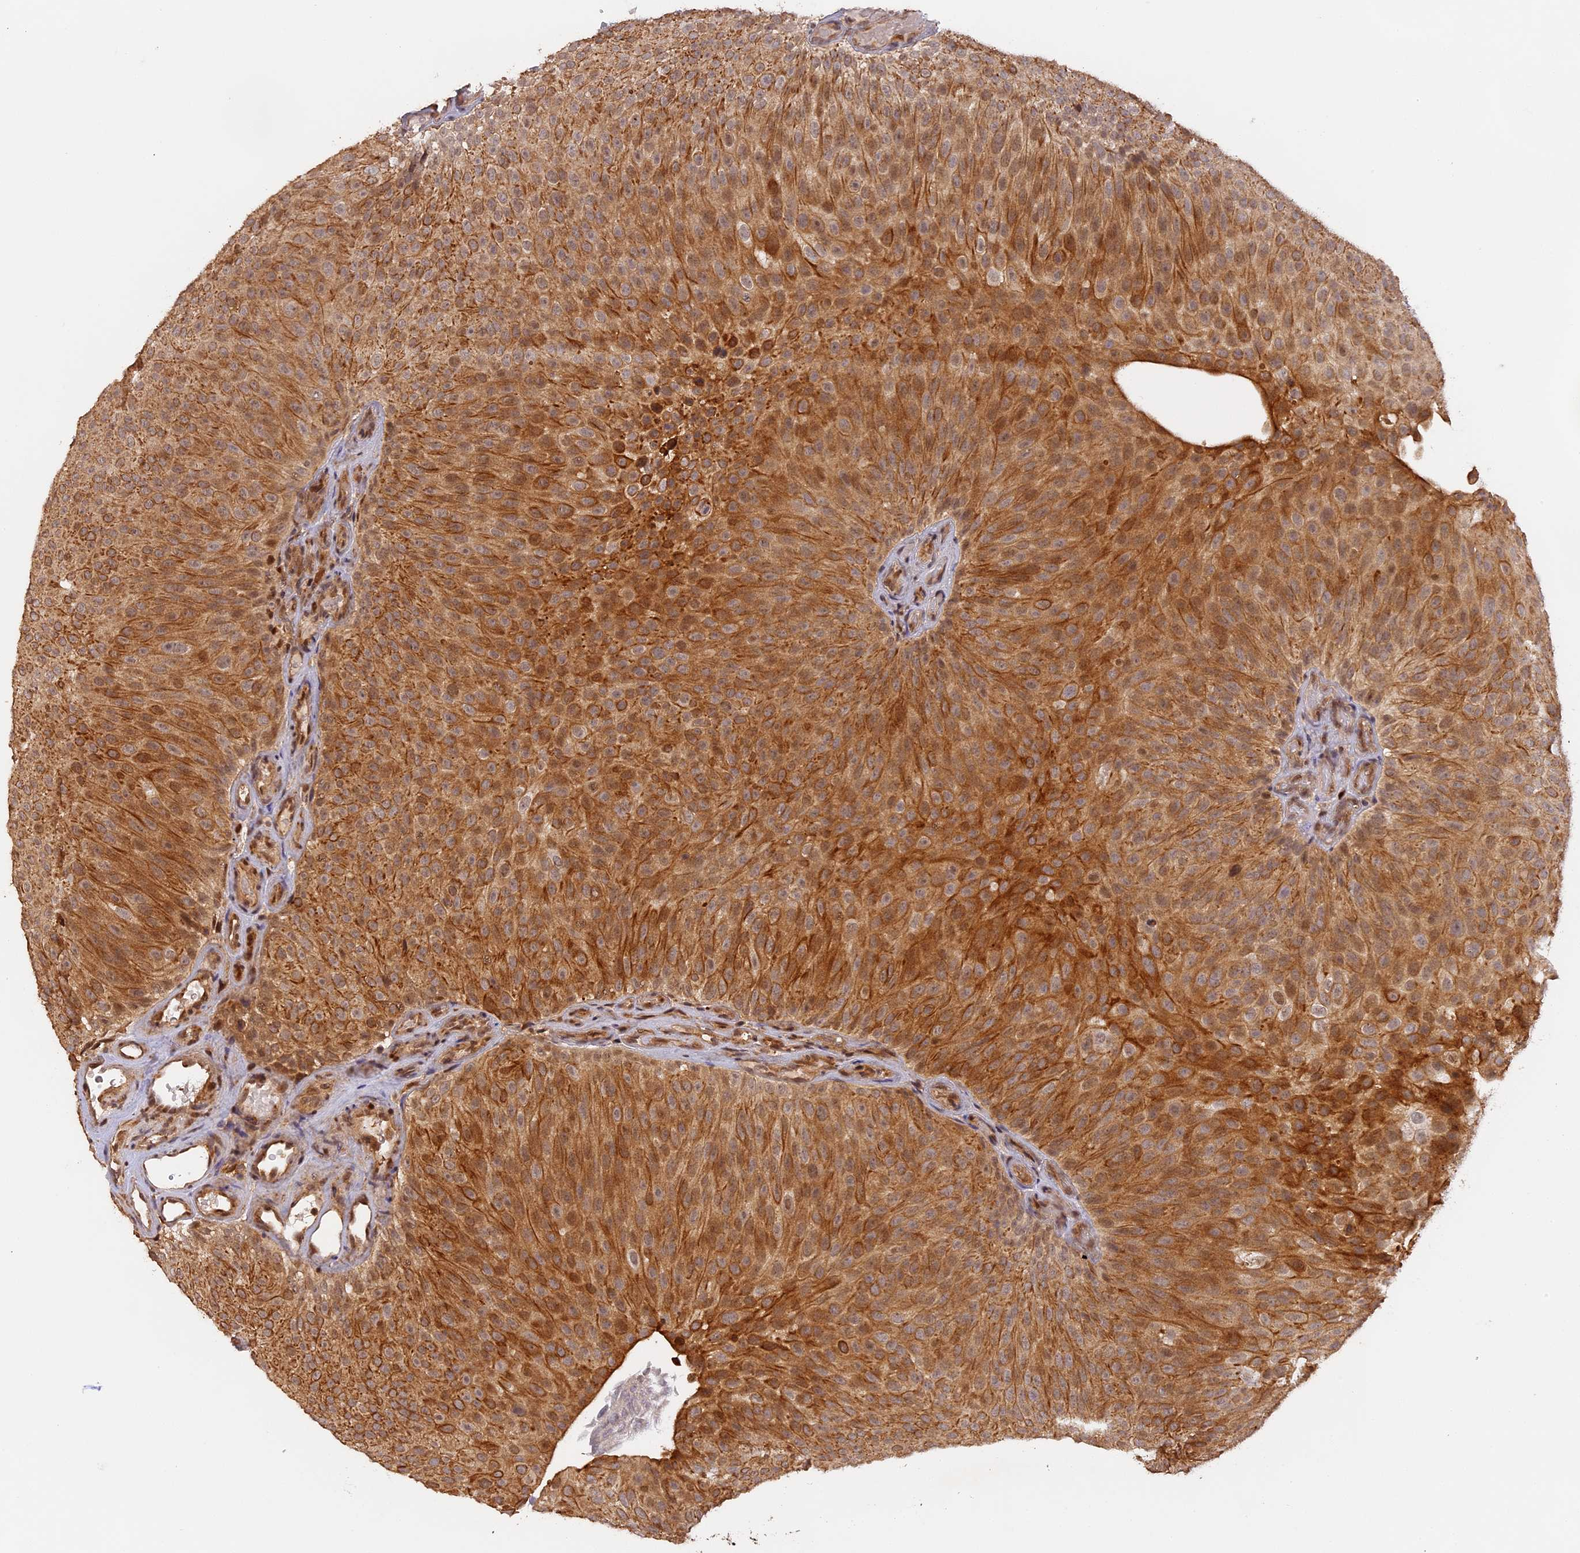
{"staining": {"intensity": "strong", "quantity": ">75%", "location": "cytoplasmic/membranous"}, "tissue": "urothelial cancer", "cell_type": "Tumor cells", "image_type": "cancer", "snomed": [{"axis": "morphology", "description": "Urothelial carcinoma, Low grade"}, {"axis": "topography", "description": "Urinary bladder"}], "caption": "Immunohistochemical staining of human urothelial carcinoma (low-grade) reveals strong cytoplasmic/membranous protein staining in approximately >75% of tumor cells. (brown staining indicates protein expression, while blue staining denotes nuclei).", "gene": "MYBL2", "patient": {"sex": "male", "age": 78}}